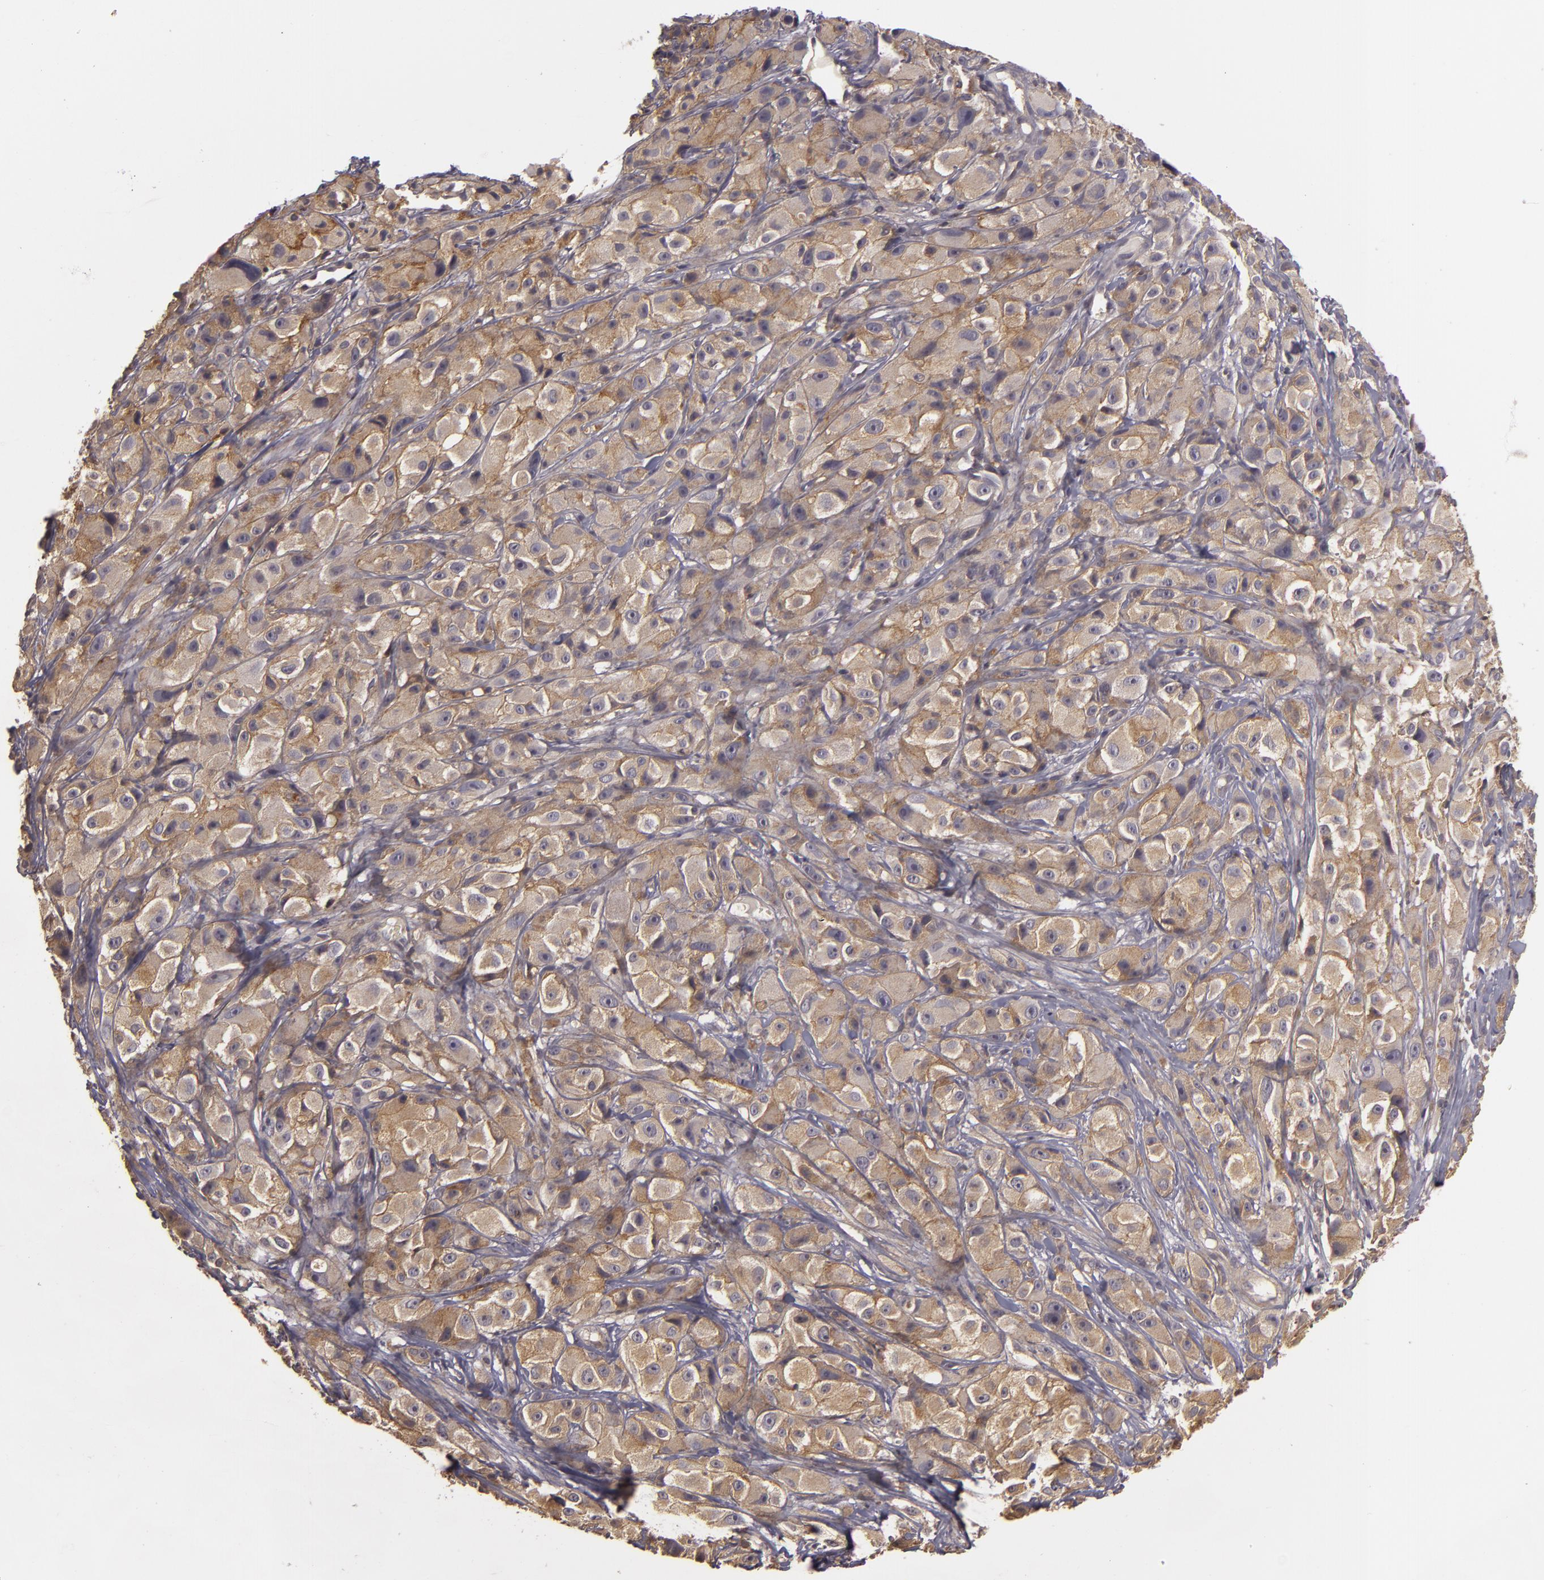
{"staining": {"intensity": "moderate", "quantity": ">75%", "location": "cytoplasmic/membranous"}, "tissue": "melanoma", "cell_type": "Tumor cells", "image_type": "cancer", "snomed": [{"axis": "morphology", "description": "Malignant melanoma, NOS"}, {"axis": "topography", "description": "Skin"}], "caption": "Malignant melanoma stained with a protein marker exhibits moderate staining in tumor cells.", "gene": "HRAS", "patient": {"sex": "male", "age": 56}}